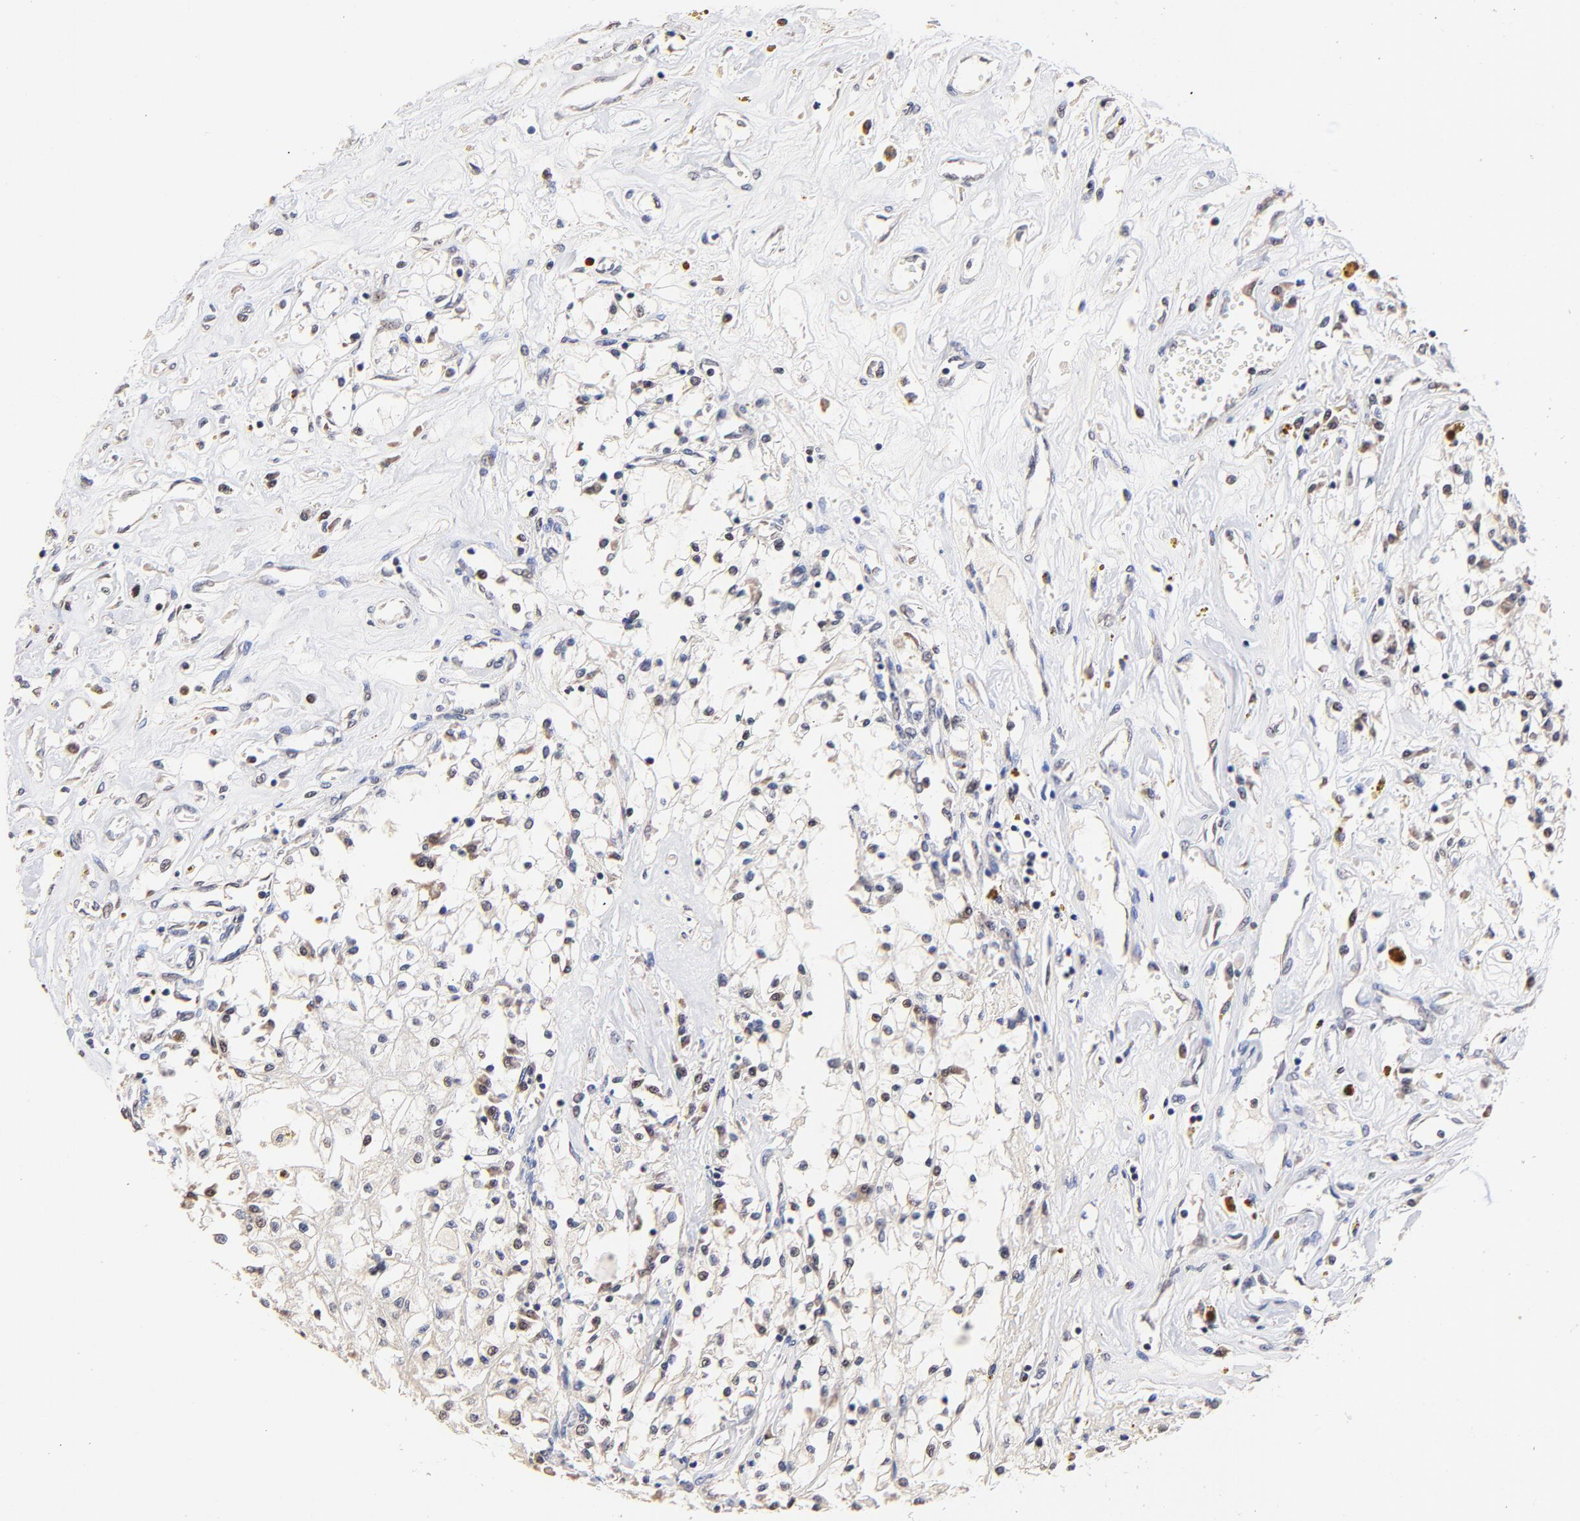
{"staining": {"intensity": "negative", "quantity": "none", "location": "none"}, "tissue": "renal cancer", "cell_type": "Tumor cells", "image_type": "cancer", "snomed": [{"axis": "morphology", "description": "Adenocarcinoma, NOS"}, {"axis": "topography", "description": "Kidney"}], "caption": "IHC photomicrograph of adenocarcinoma (renal) stained for a protein (brown), which reveals no staining in tumor cells.", "gene": "BBOF1", "patient": {"sex": "male", "age": 78}}